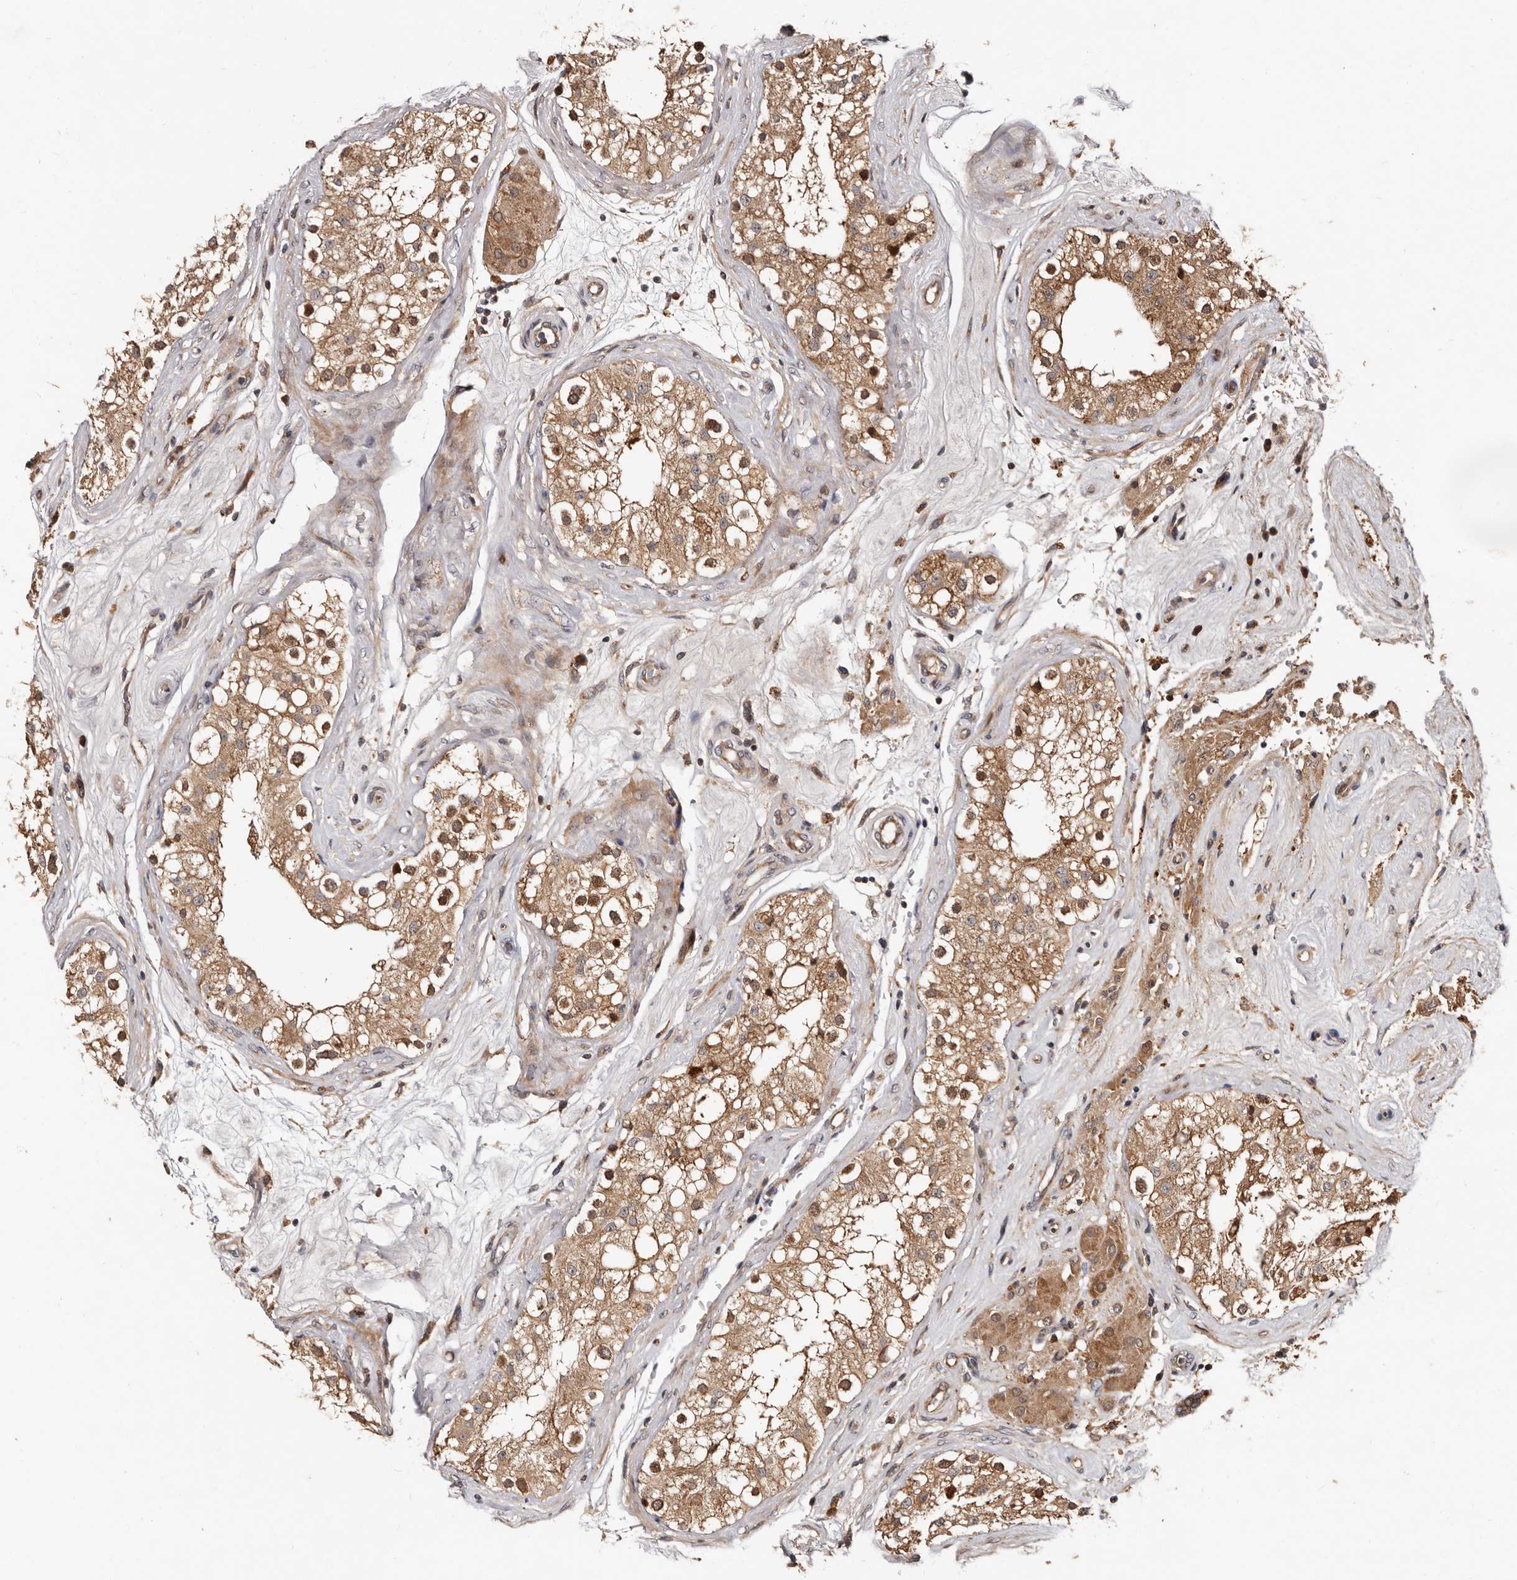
{"staining": {"intensity": "strong", "quantity": "25%-75%", "location": "cytoplasmic/membranous,nuclear"}, "tissue": "testis", "cell_type": "Cells in seminiferous ducts", "image_type": "normal", "snomed": [{"axis": "morphology", "description": "Normal tissue, NOS"}, {"axis": "topography", "description": "Testis"}], "caption": "Strong cytoplasmic/membranous,nuclear staining is seen in about 25%-75% of cells in seminiferous ducts in normal testis. (Stains: DAB in brown, nuclei in blue, Microscopy: brightfield microscopy at high magnification).", "gene": "WEE2", "patient": {"sex": "male", "age": 84}}